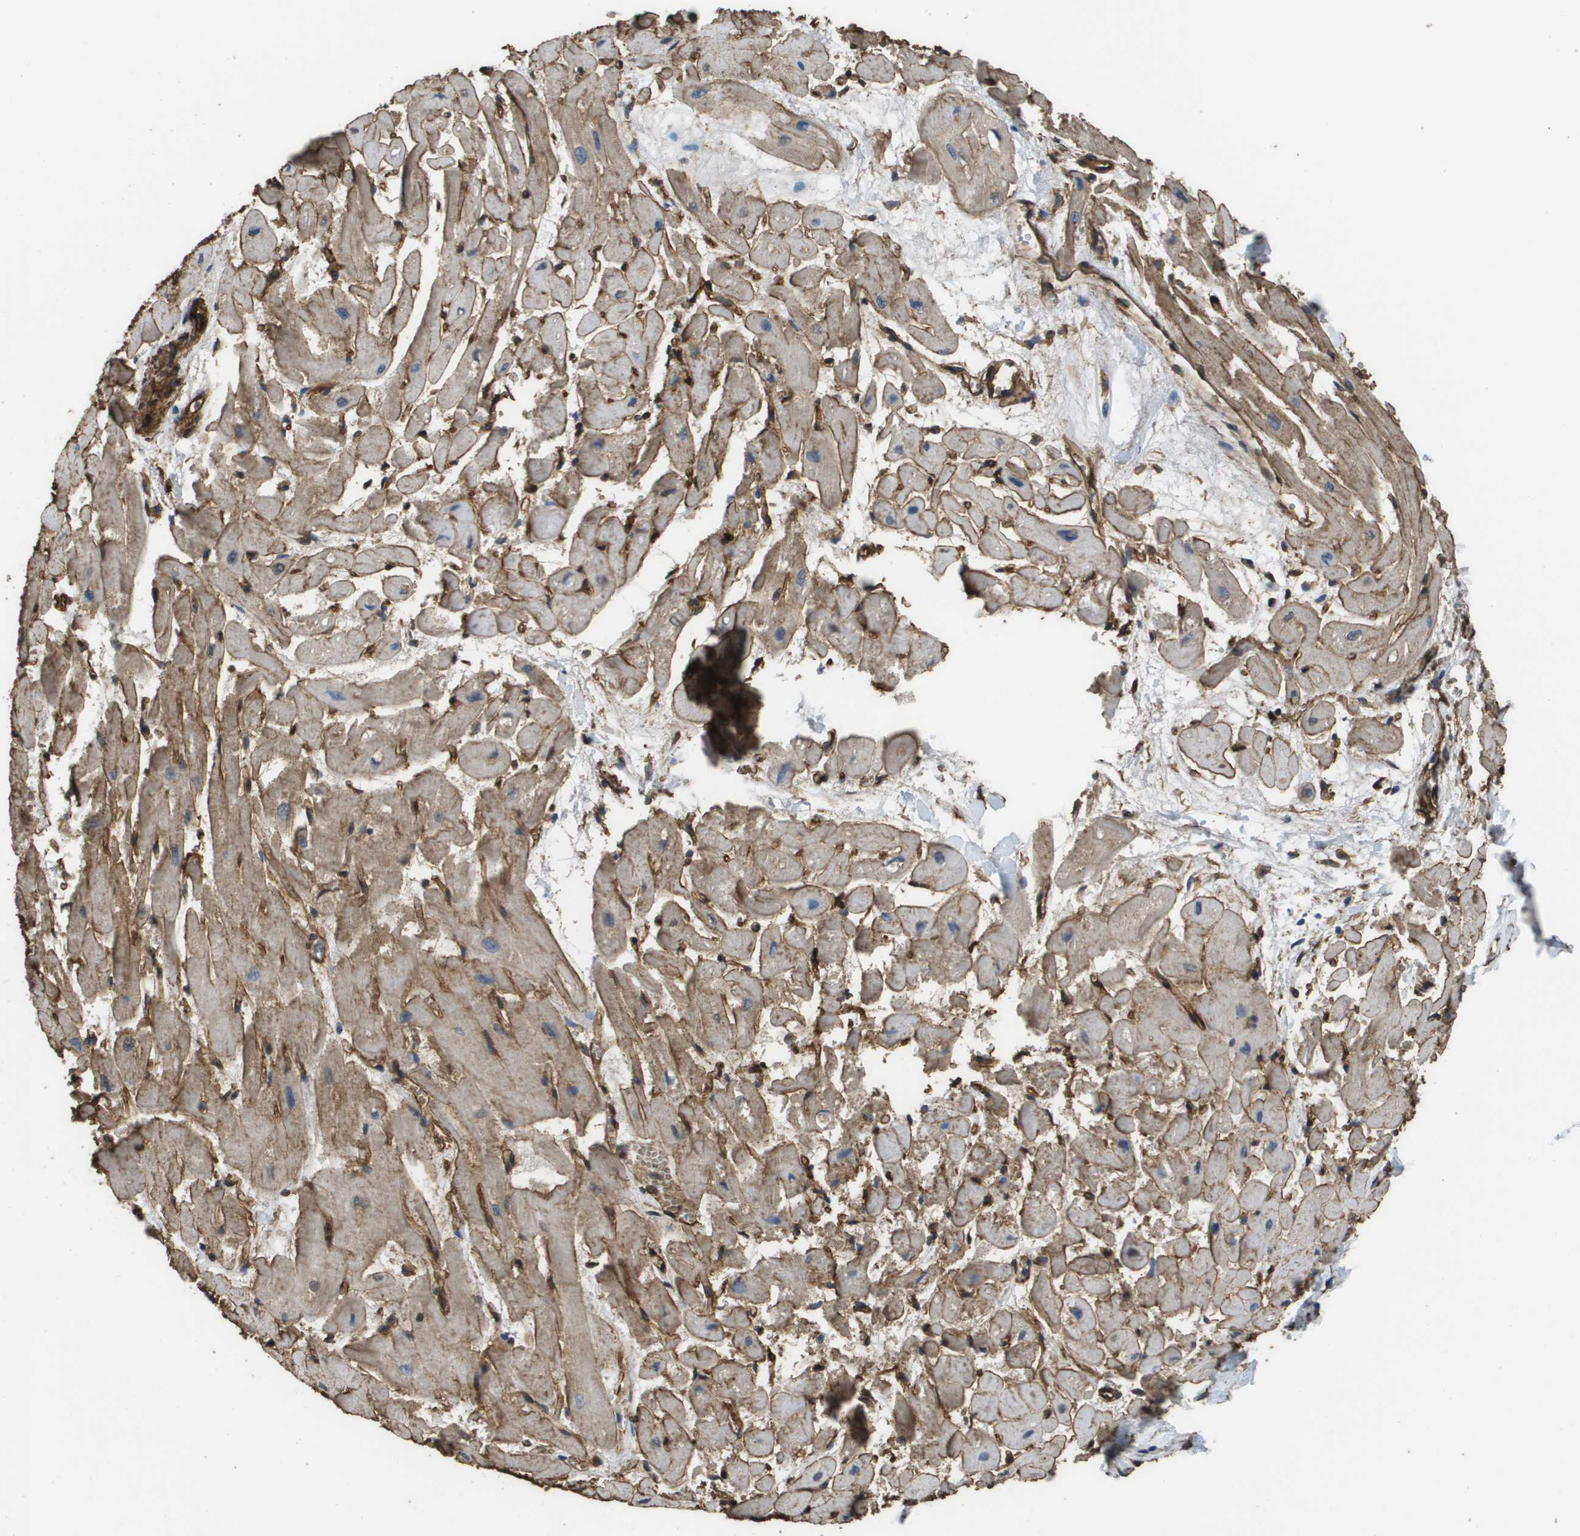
{"staining": {"intensity": "weak", "quantity": ">75%", "location": "cytoplasmic/membranous"}, "tissue": "heart muscle", "cell_type": "Cardiomyocytes", "image_type": "normal", "snomed": [{"axis": "morphology", "description": "Normal tissue, NOS"}, {"axis": "topography", "description": "Heart"}], "caption": "Heart muscle stained with DAB (3,3'-diaminobenzidine) immunohistochemistry (IHC) displays low levels of weak cytoplasmic/membranous positivity in about >75% of cardiomyocytes.", "gene": "AAMP", "patient": {"sex": "female", "age": 19}}